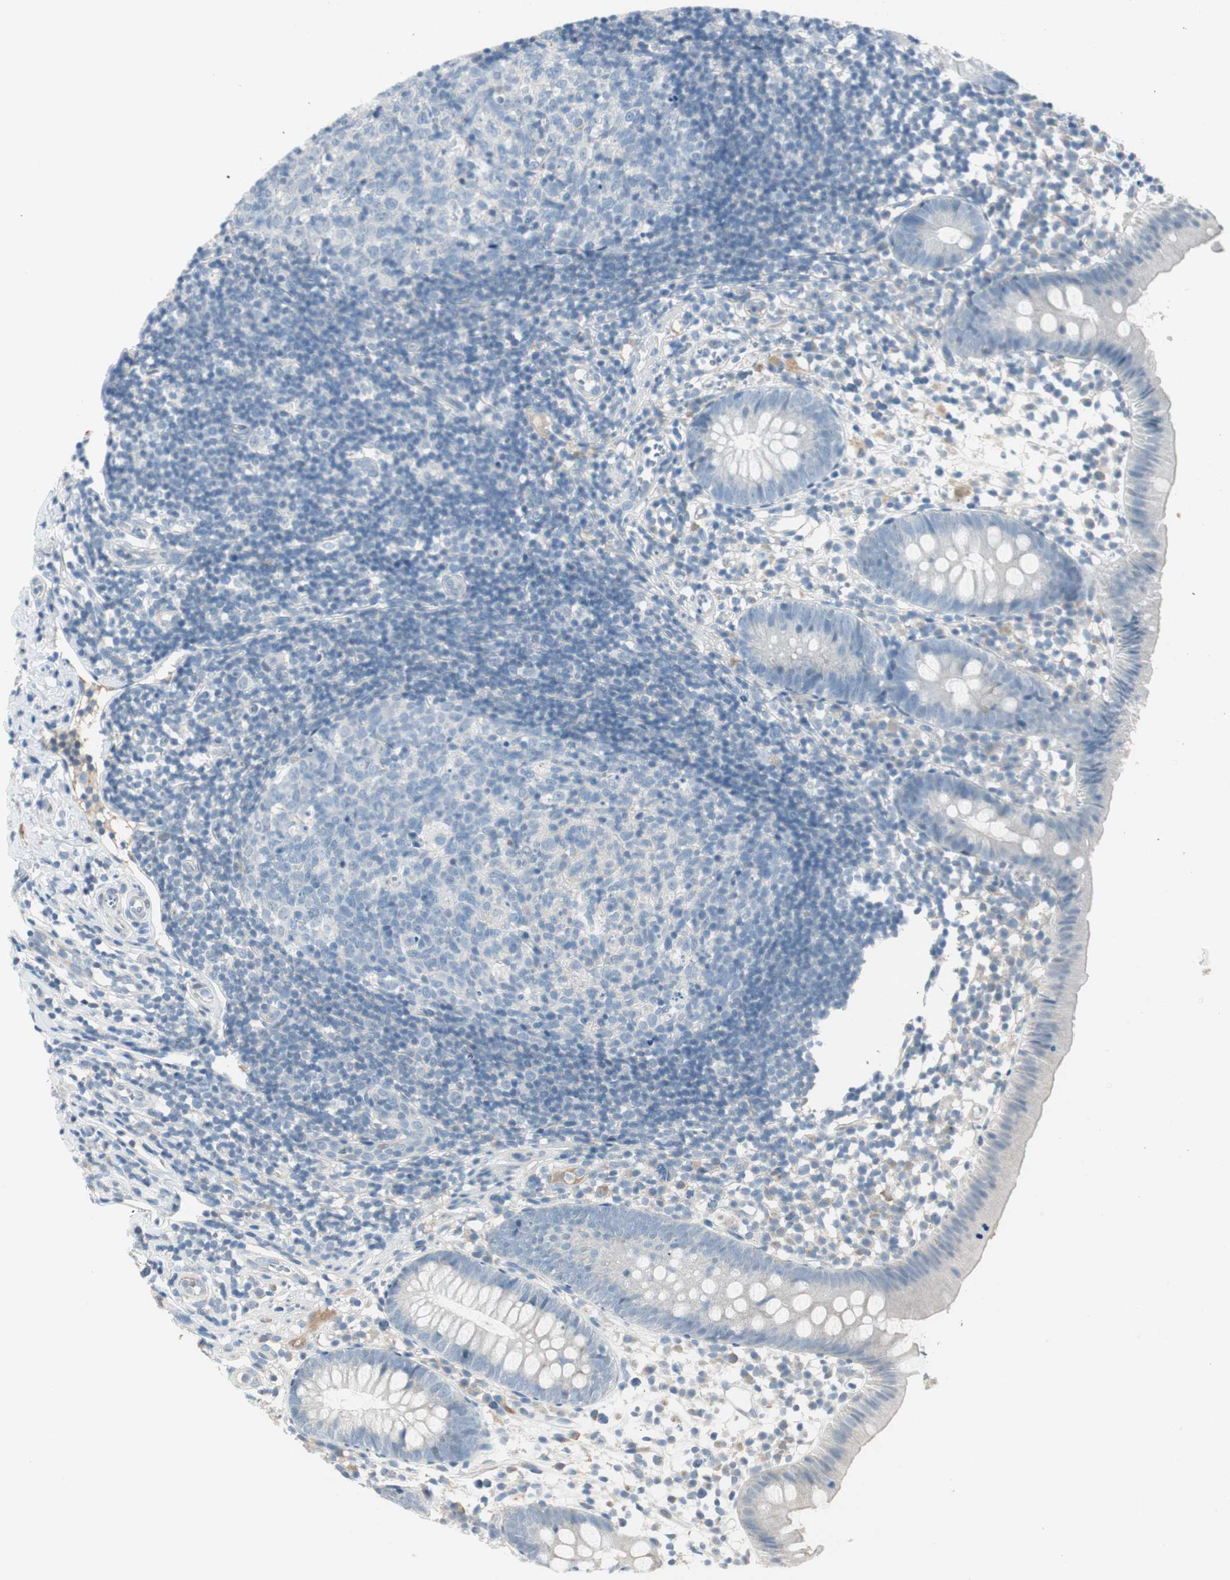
{"staining": {"intensity": "negative", "quantity": "none", "location": "none"}, "tissue": "appendix", "cell_type": "Glandular cells", "image_type": "normal", "snomed": [{"axis": "morphology", "description": "Normal tissue, NOS"}, {"axis": "topography", "description": "Appendix"}], "caption": "This micrograph is of benign appendix stained with IHC to label a protein in brown with the nuclei are counter-stained blue. There is no positivity in glandular cells.", "gene": "EVA1A", "patient": {"sex": "female", "age": 20}}